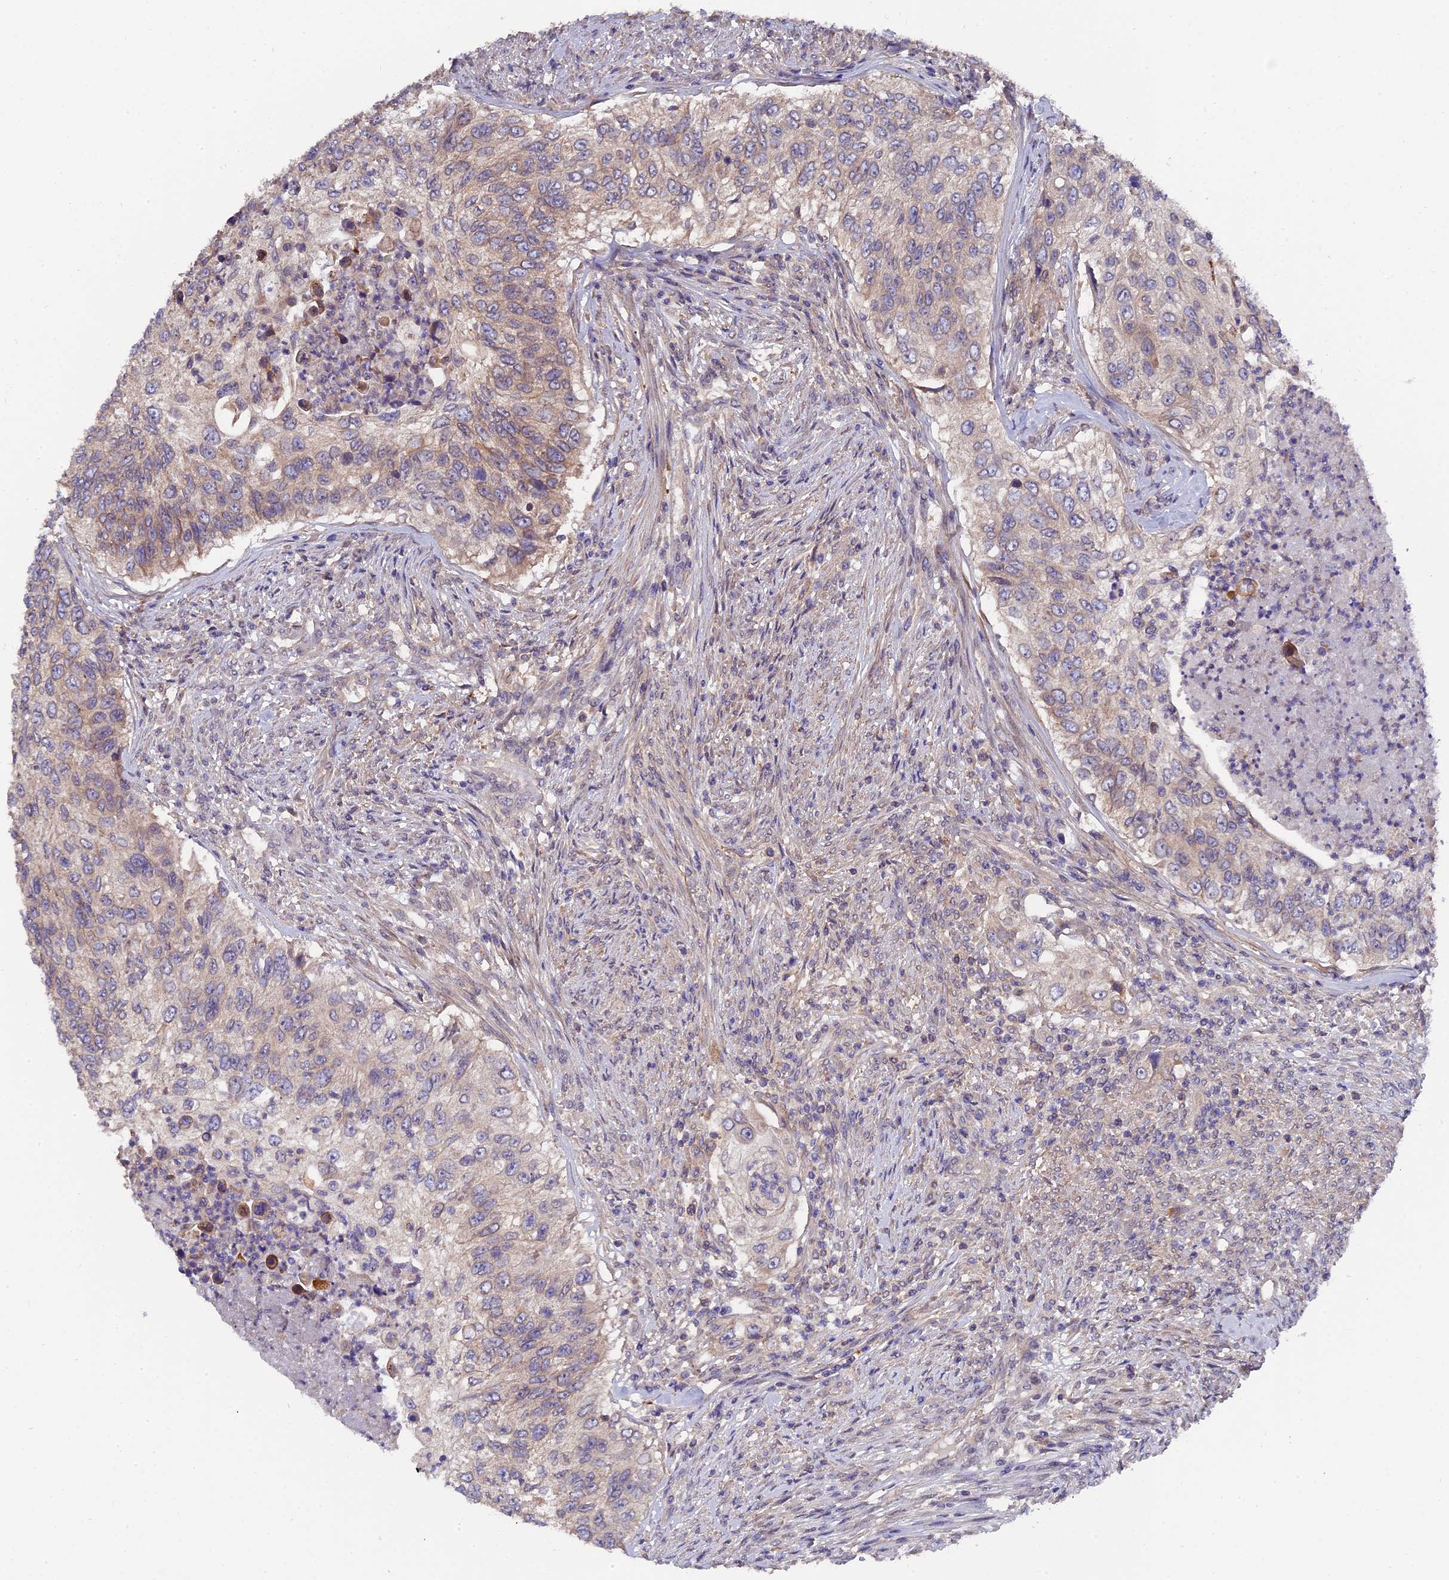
{"staining": {"intensity": "weak", "quantity": "<25%", "location": "cytoplasmic/membranous"}, "tissue": "urothelial cancer", "cell_type": "Tumor cells", "image_type": "cancer", "snomed": [{"axis": "morphology", "description": "Urothelial carcinoma, High grade"}, {"axis": "topography", "description": "Urinary bladder"}], "caption": "A micrograph of human urothelial carcinoma (high-grade) is negative for staining in tumor cells.", "gene": "ZCCHC2", "patient": {"sex": "female", "age": 60}}